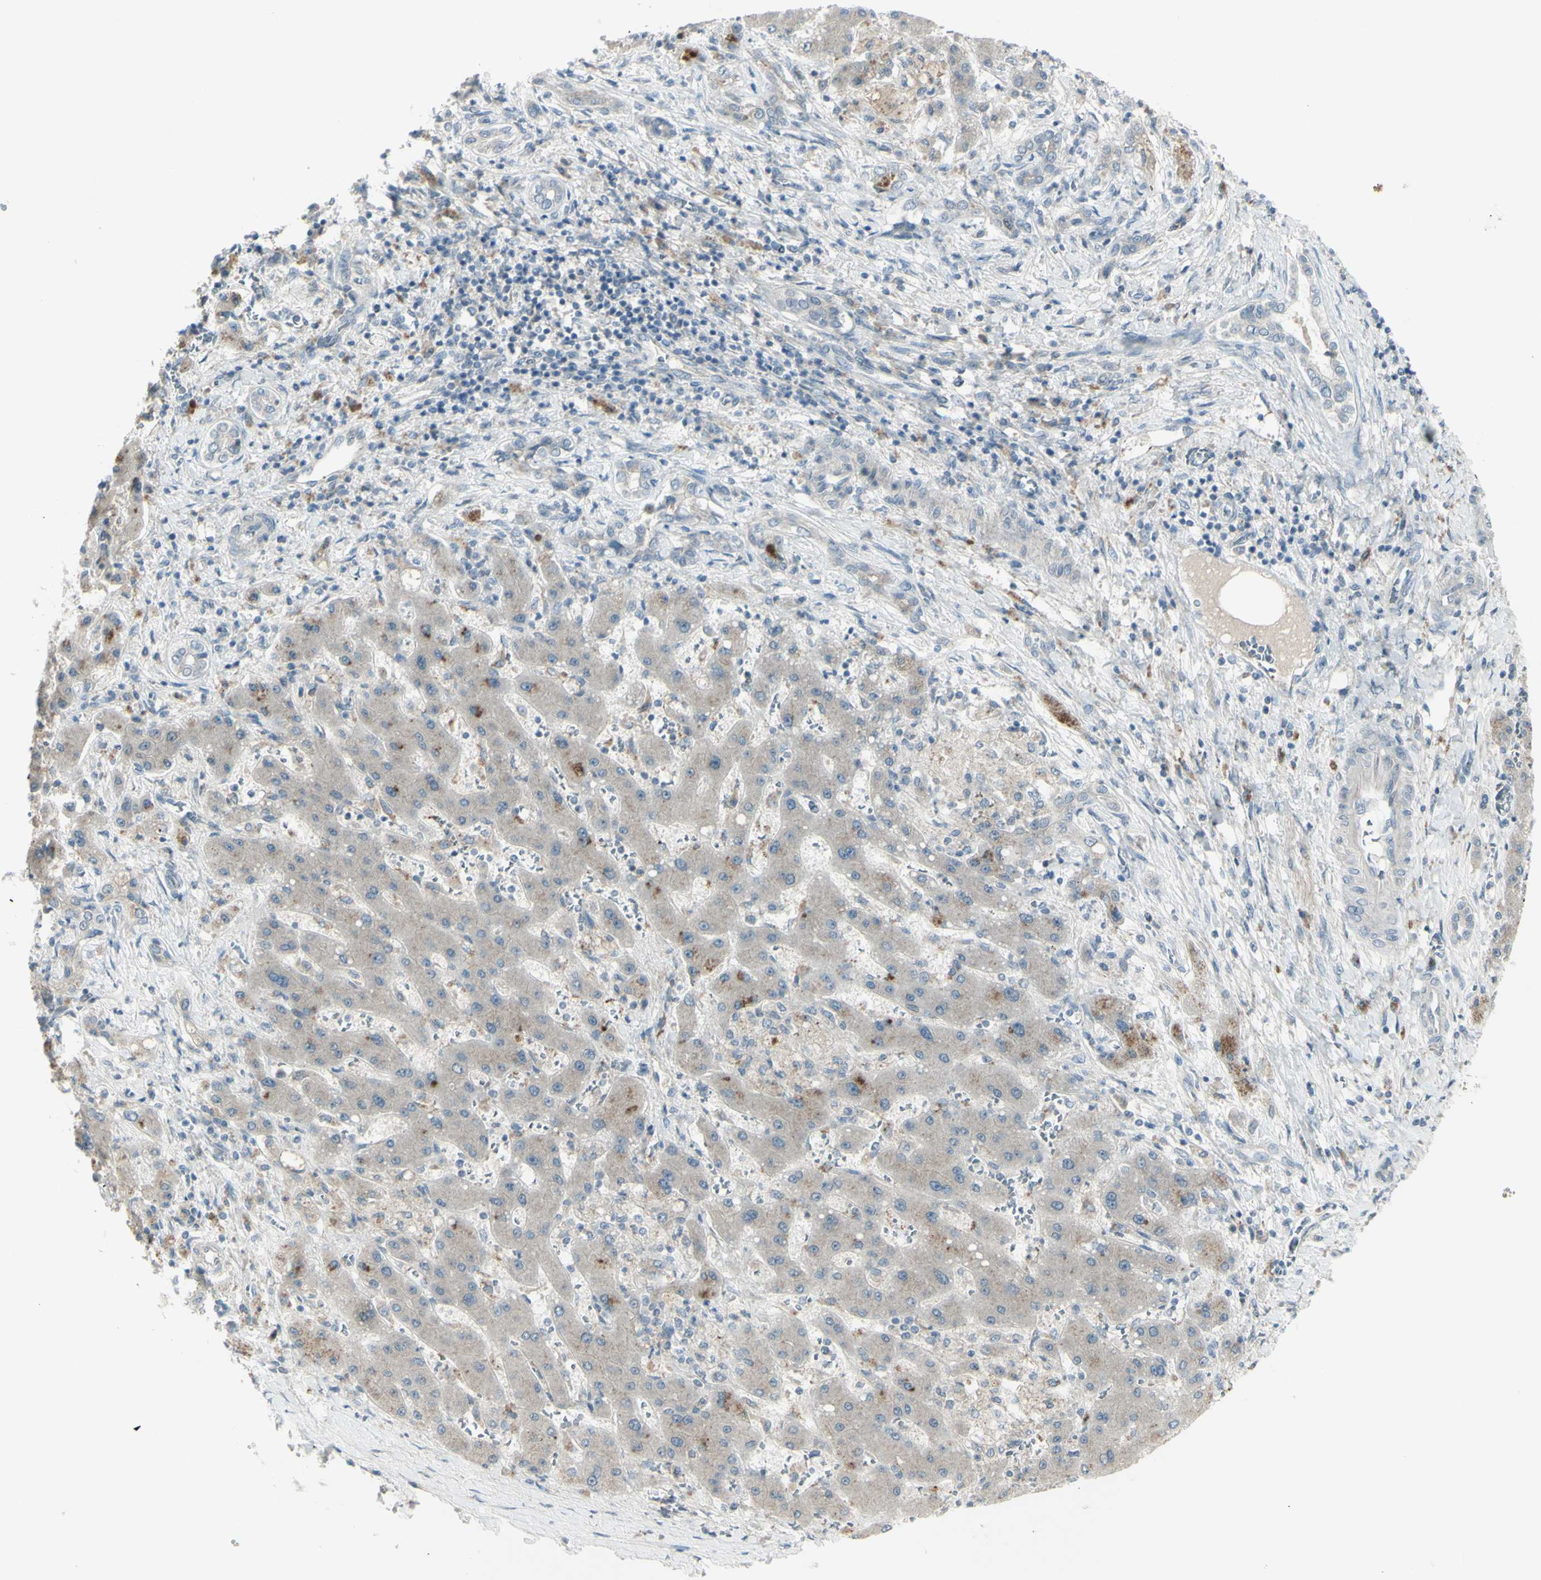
{"staining": {"intensity": "weak", "quantity": ">75%", "location": "none"}, "tissue": "liver cancer", "cell_type": "Tumor cells", "image_type": "cancer", "snomed": [{"axis": "morphology", "description": "Cholangiocarcinoma"}, {"axis": "topography", "description": "Liver"}], "caption": "A high-resolution histopathology image shows immunohistochemistry staining of cholangiocarcinoma (liver), which demonstrates weak None positivity in about >75% of tumor cells.", "gene": "SH3GL2", "patient": {"sex": "male", "age": 50}}